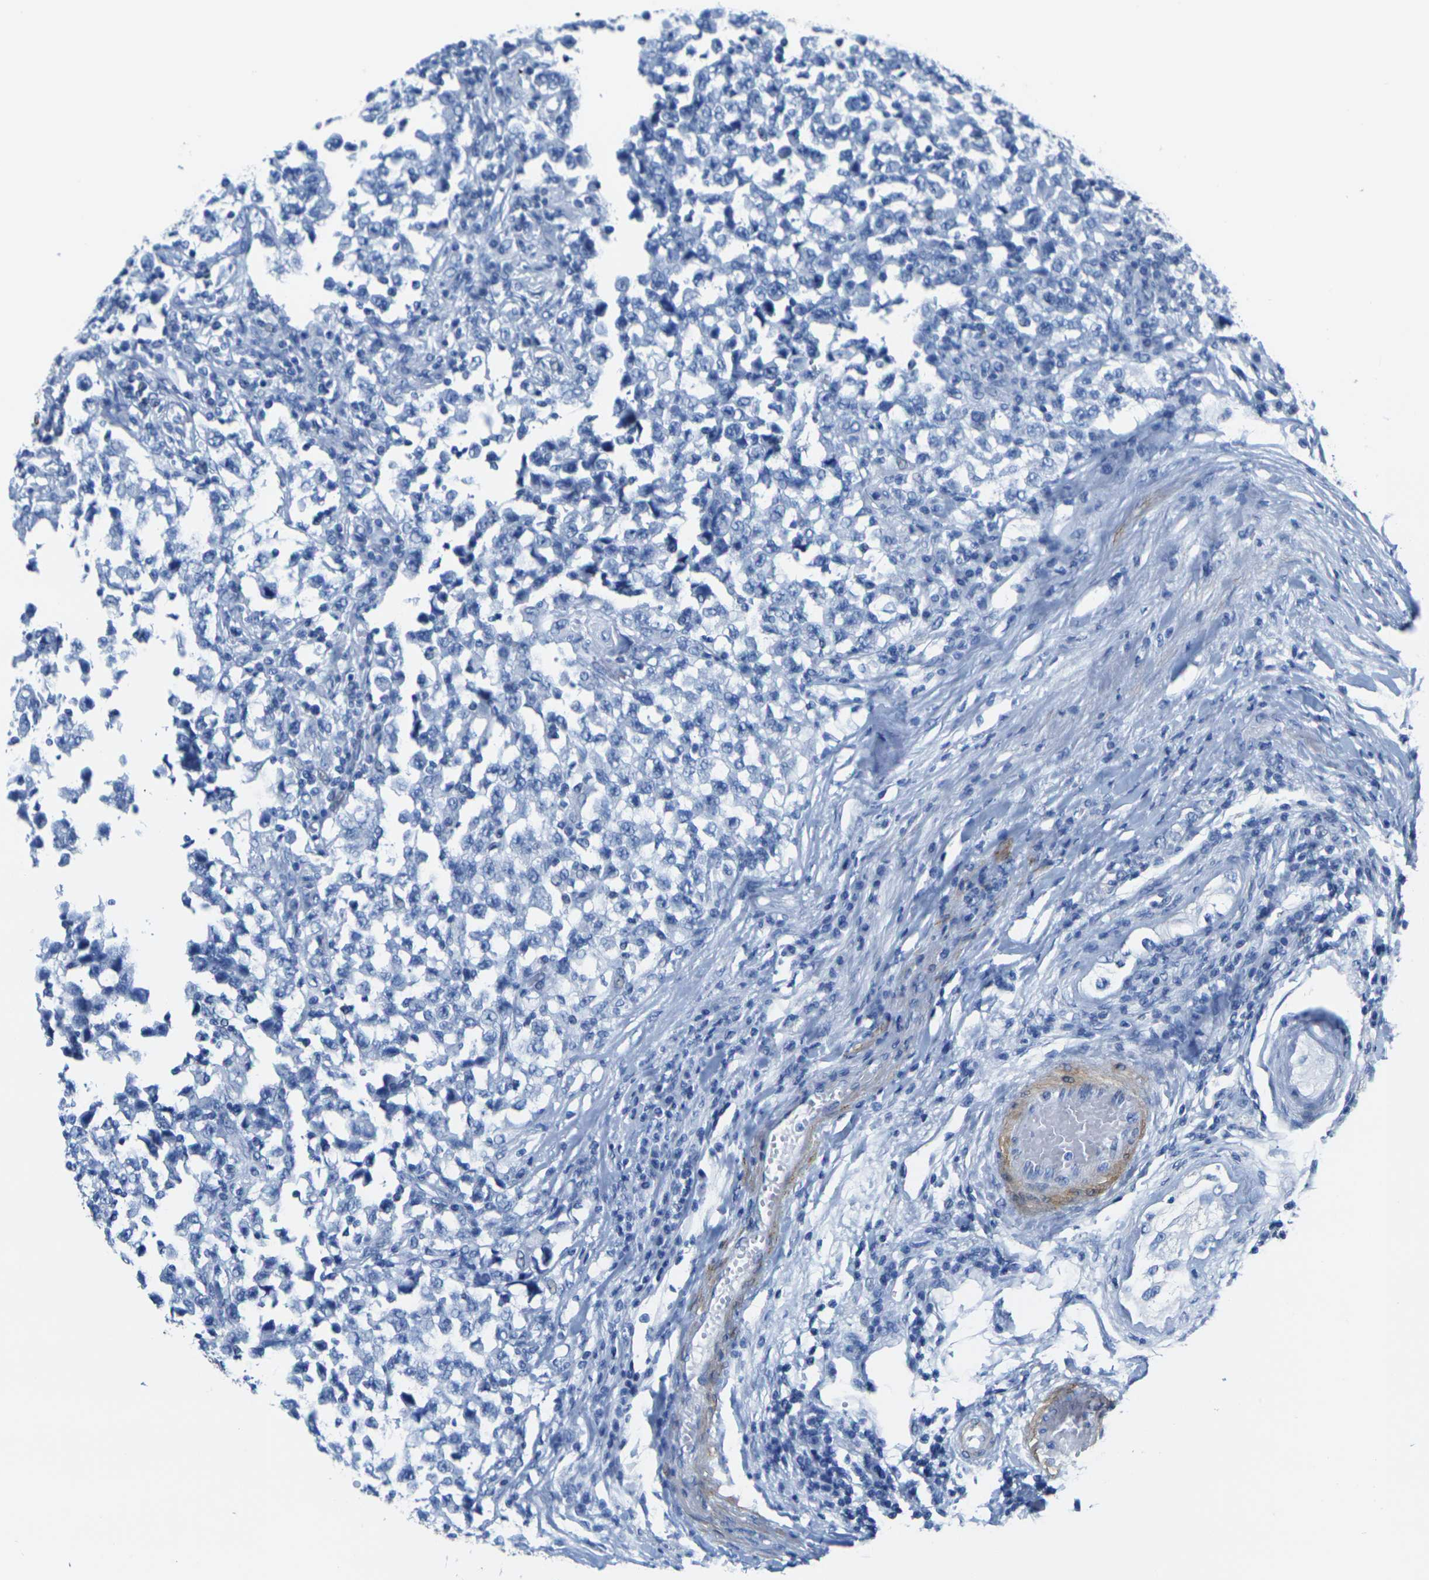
{"staining": {"intensity": "negative", "quantity": "none", "location": "none"}, "tissue": "testis cancer", "cell_type": "Tumor cells", "image_type": "cancer", "snomed": [{"axis": "morphology", "description": "Carcinoma, Embryonal, NOS"}, {"axis": "topography", "description": "Testis"}], "caption": "Human testis embryonal carcinoma stained for a protein using immunohistochemistry (IHC) shows no expression in tumor cells.", "gene": "CNN1", "patient": {"sex": "male", "age": 21}}